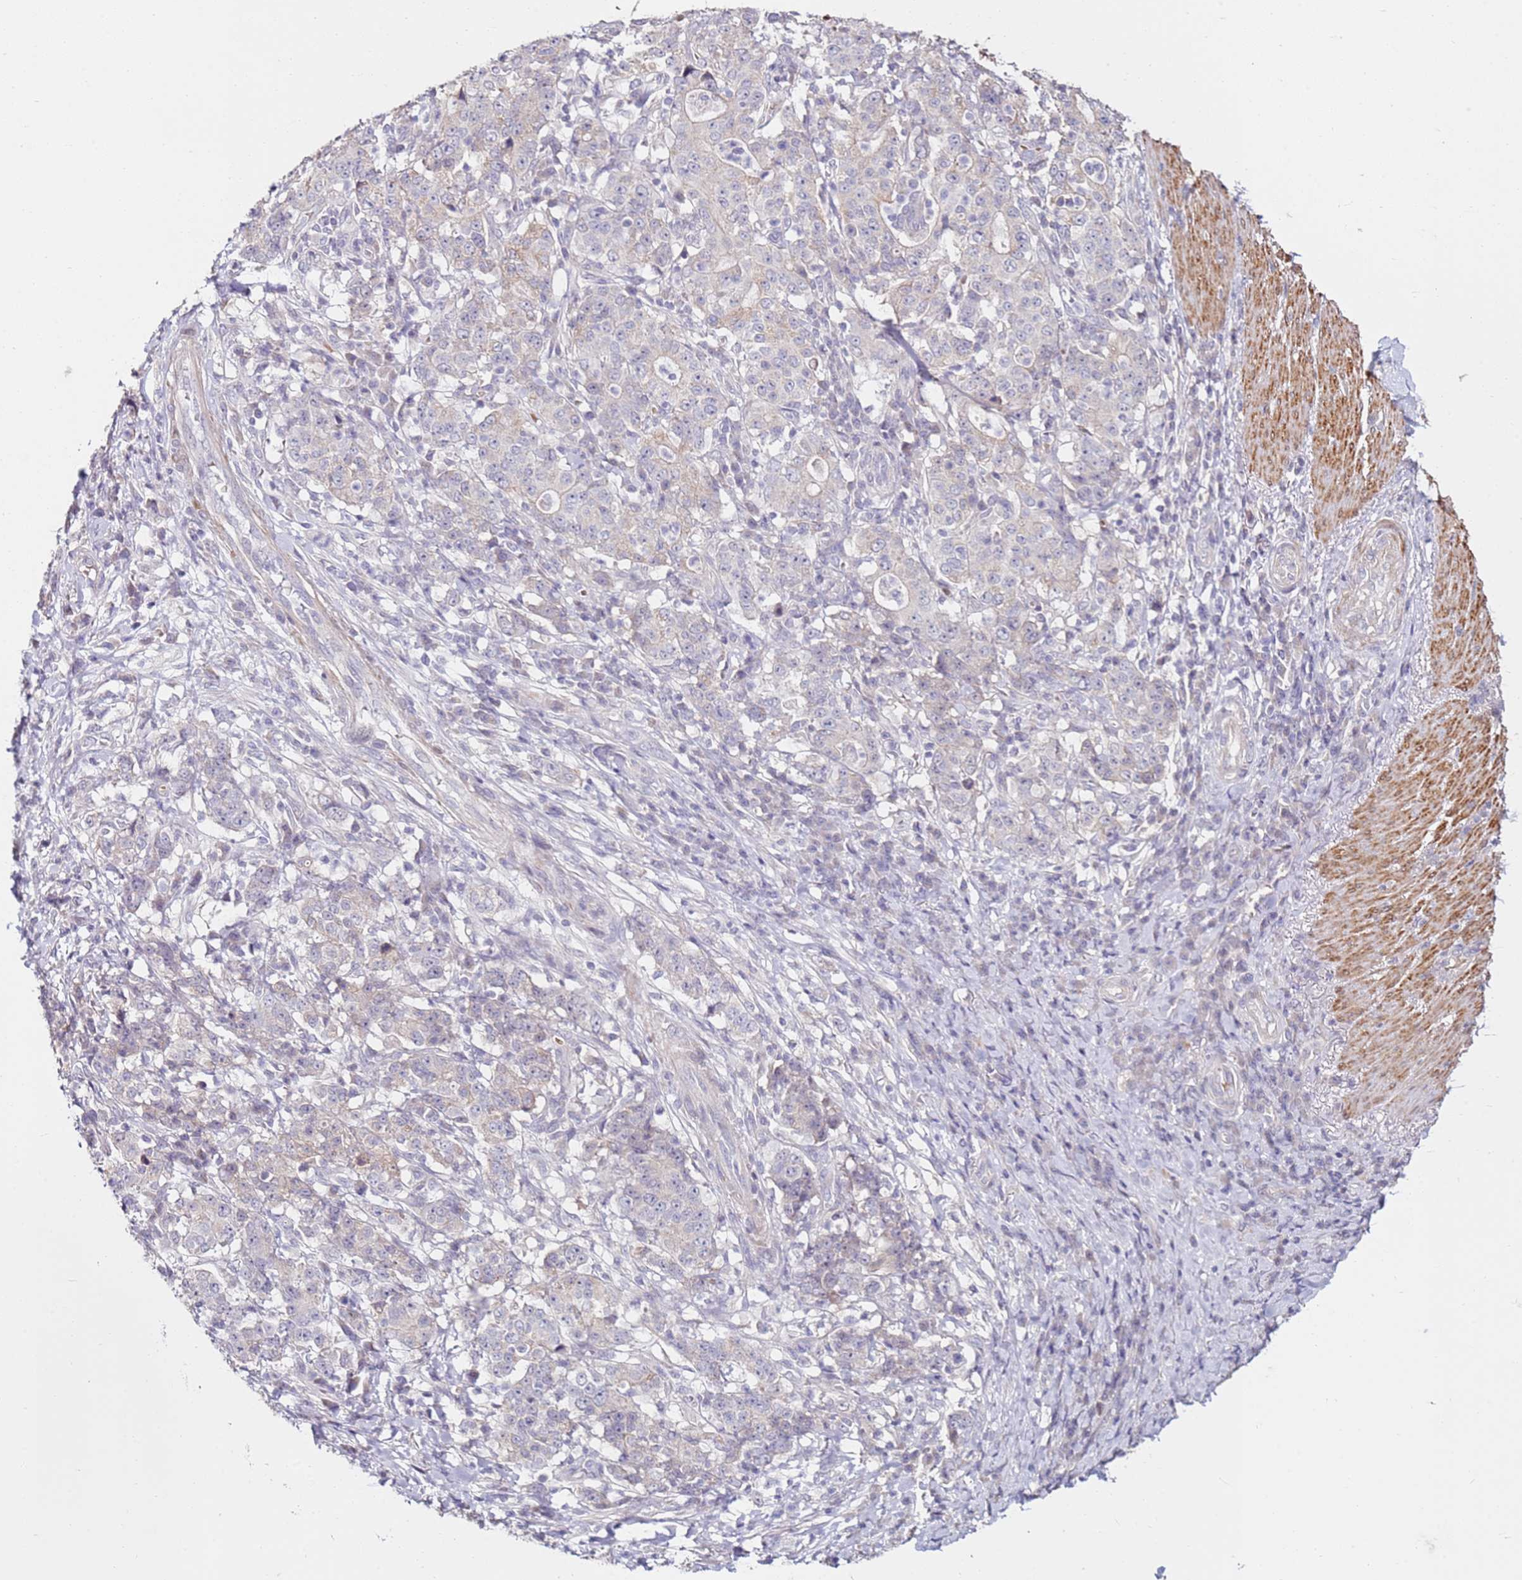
{"staining": {"intensity": "negative", "quantity": "none", "location": "none"}, "tissue": "stomach cancer", "cell_type": "Tumor cells", "image_type": "cancer", "snomed": [{"axis": "morphology", "description": "Normal tissue, NOS"}, {"axis": "morphology", "description": "Adenocarcinoma, NOS"}, {"axis": "topography", "description": "Stomach, upper"}, {"axis": "topography", "description": "Stomach"}], "caption": "The photomicrograph demonstrates no significant expression in tumor cells of adenocarcinoma (stomach).", "gene": "RARS2", "patient": {"sex": "male", "age": 59}}